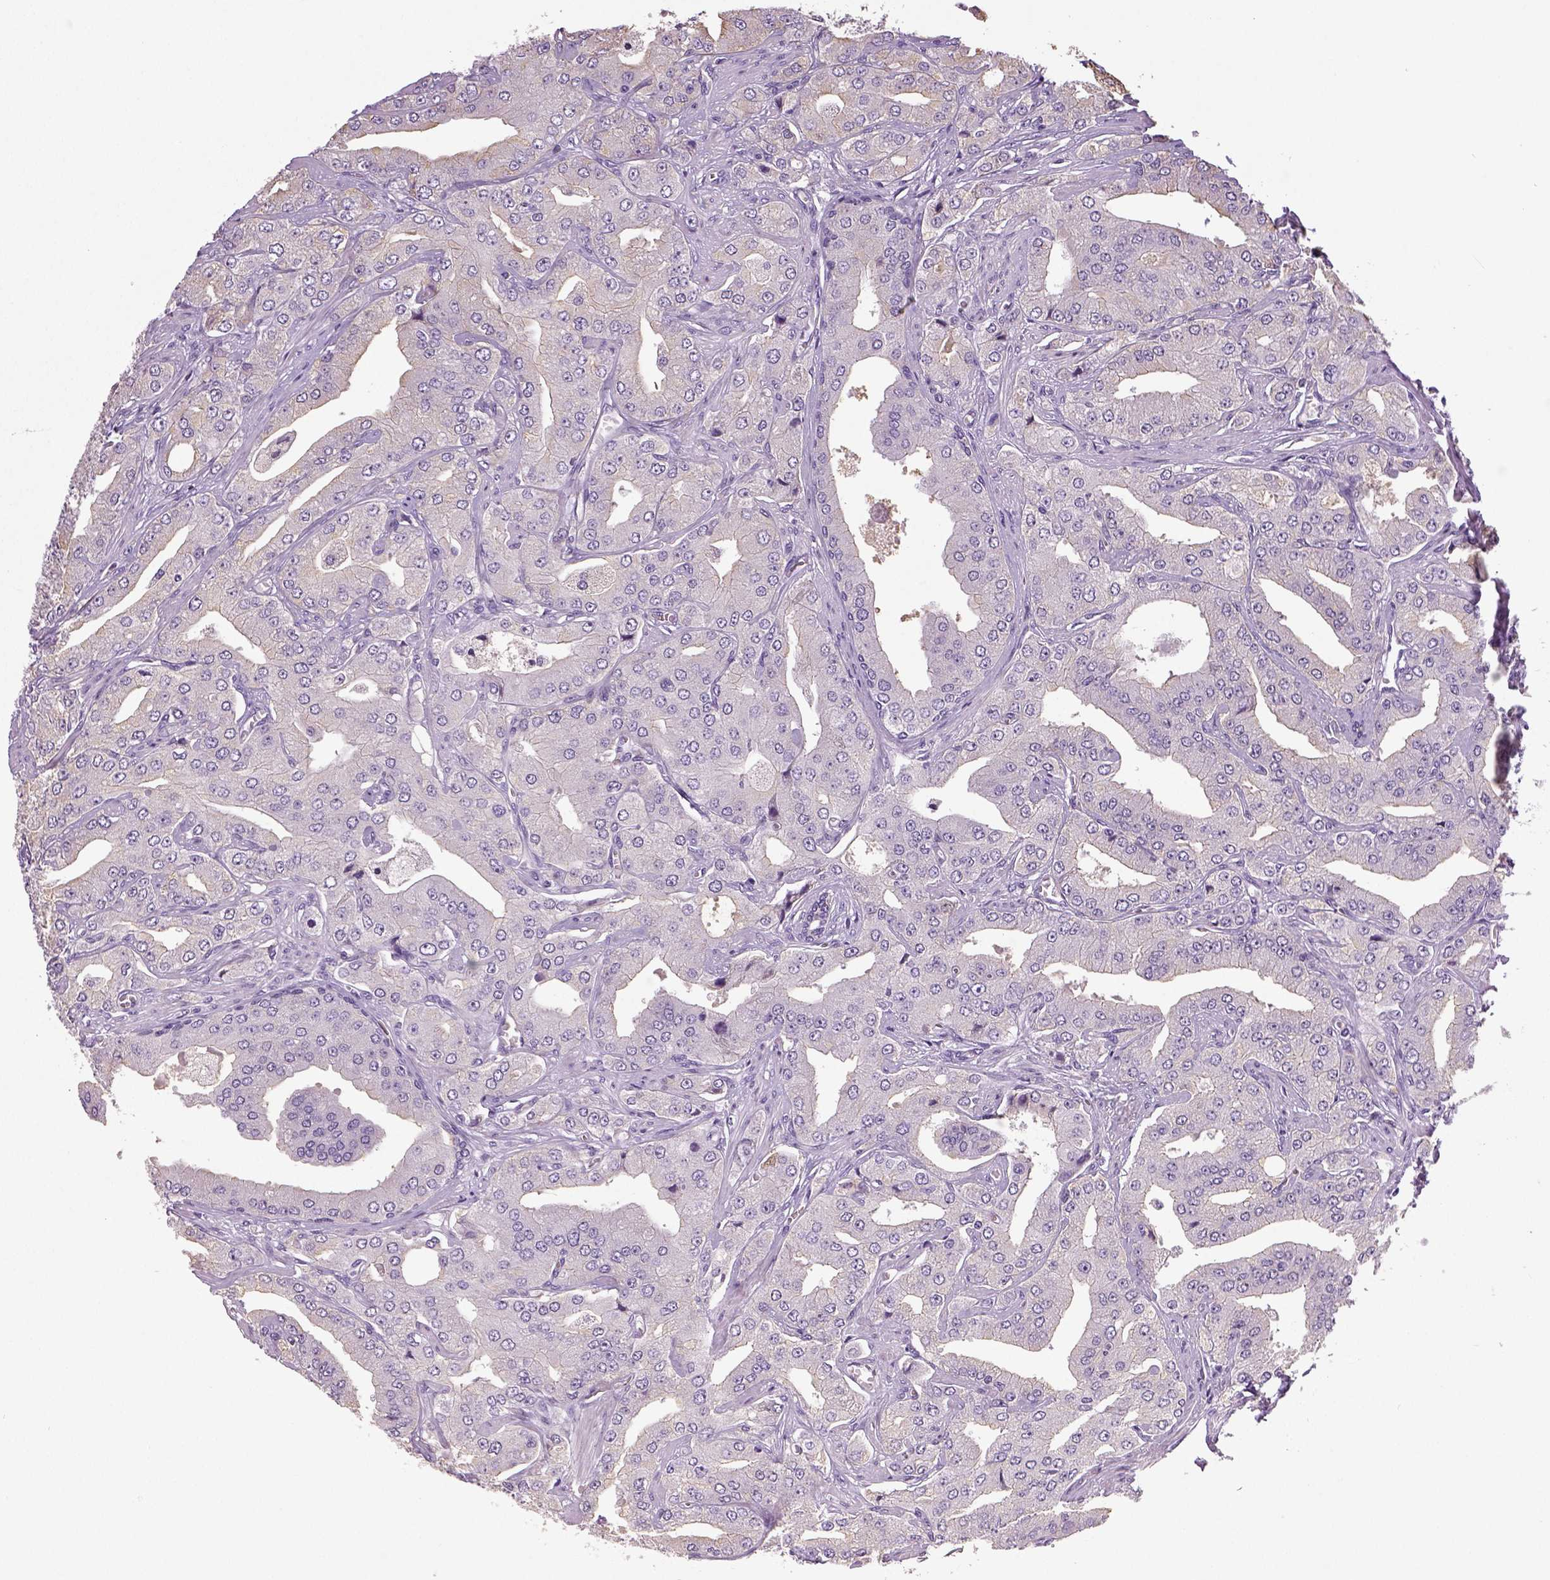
{"staining": {"intensity": "negative", "quantity": "none", "location": "none"}, "tissue": "prostate cancer", "cell_type": "Tumor cells", "image_type": "cancer", "snomed": [{"axis": "morphology", "description": "Adenocarcinoma, Low grade"}, {"axis": "topography", "description": "Prostate"}], "caption": "A high-resolution photomicrograph shows immunohistochemistry staining of low-grade adenocarcinoma (prostate), which demonstrates no significant expression in tumor cells. (Stains: DAB immunohistochemistry (IHC) with hematoxylin counter stain, Microscopy: brightfield microscopy at high magnification).", "gene": "NECAB2", "patient": {"sex": "male", "age": 60}}